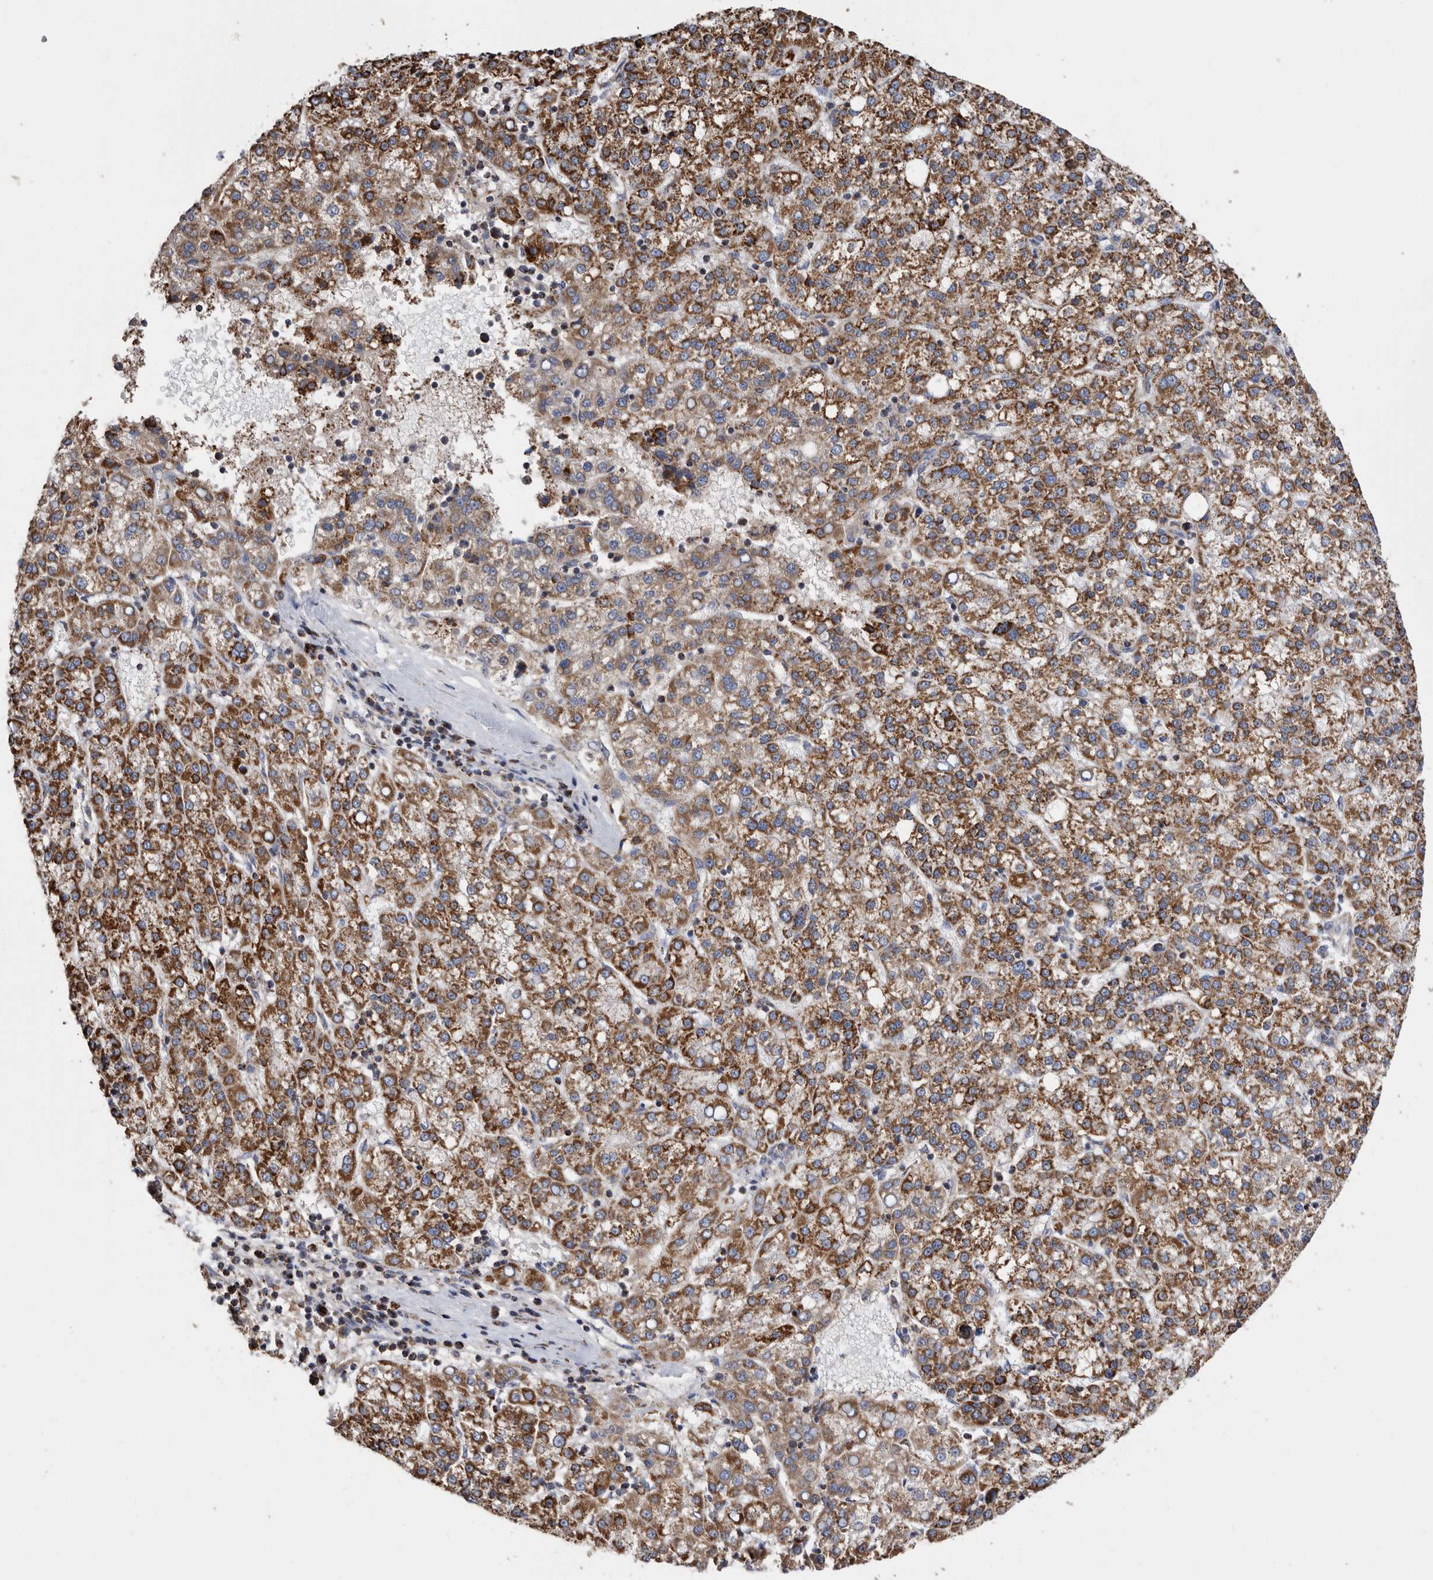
{"staining": {"intensity": "strong", "quantity": ">75%", "location": "cytoplasmic/membranous"}, "tissue": "liver cancer", "cell_type": "Tumor cells", "image_type": "cancer", "snomed": [{"axis": "morphology", "description": "Carcinoma, Hepatocellular, NOS"}, {"axis": "topography", "description": "Liver"}], "caption": "Hepatocellular carcinoma (liver) stained for a protein (brown) reveals strong cytoplasmic/membranous positive staining in about >75% of tumor cells.", "gene": "WFDC1", "patient": {"sex": "female", "age": 58}}